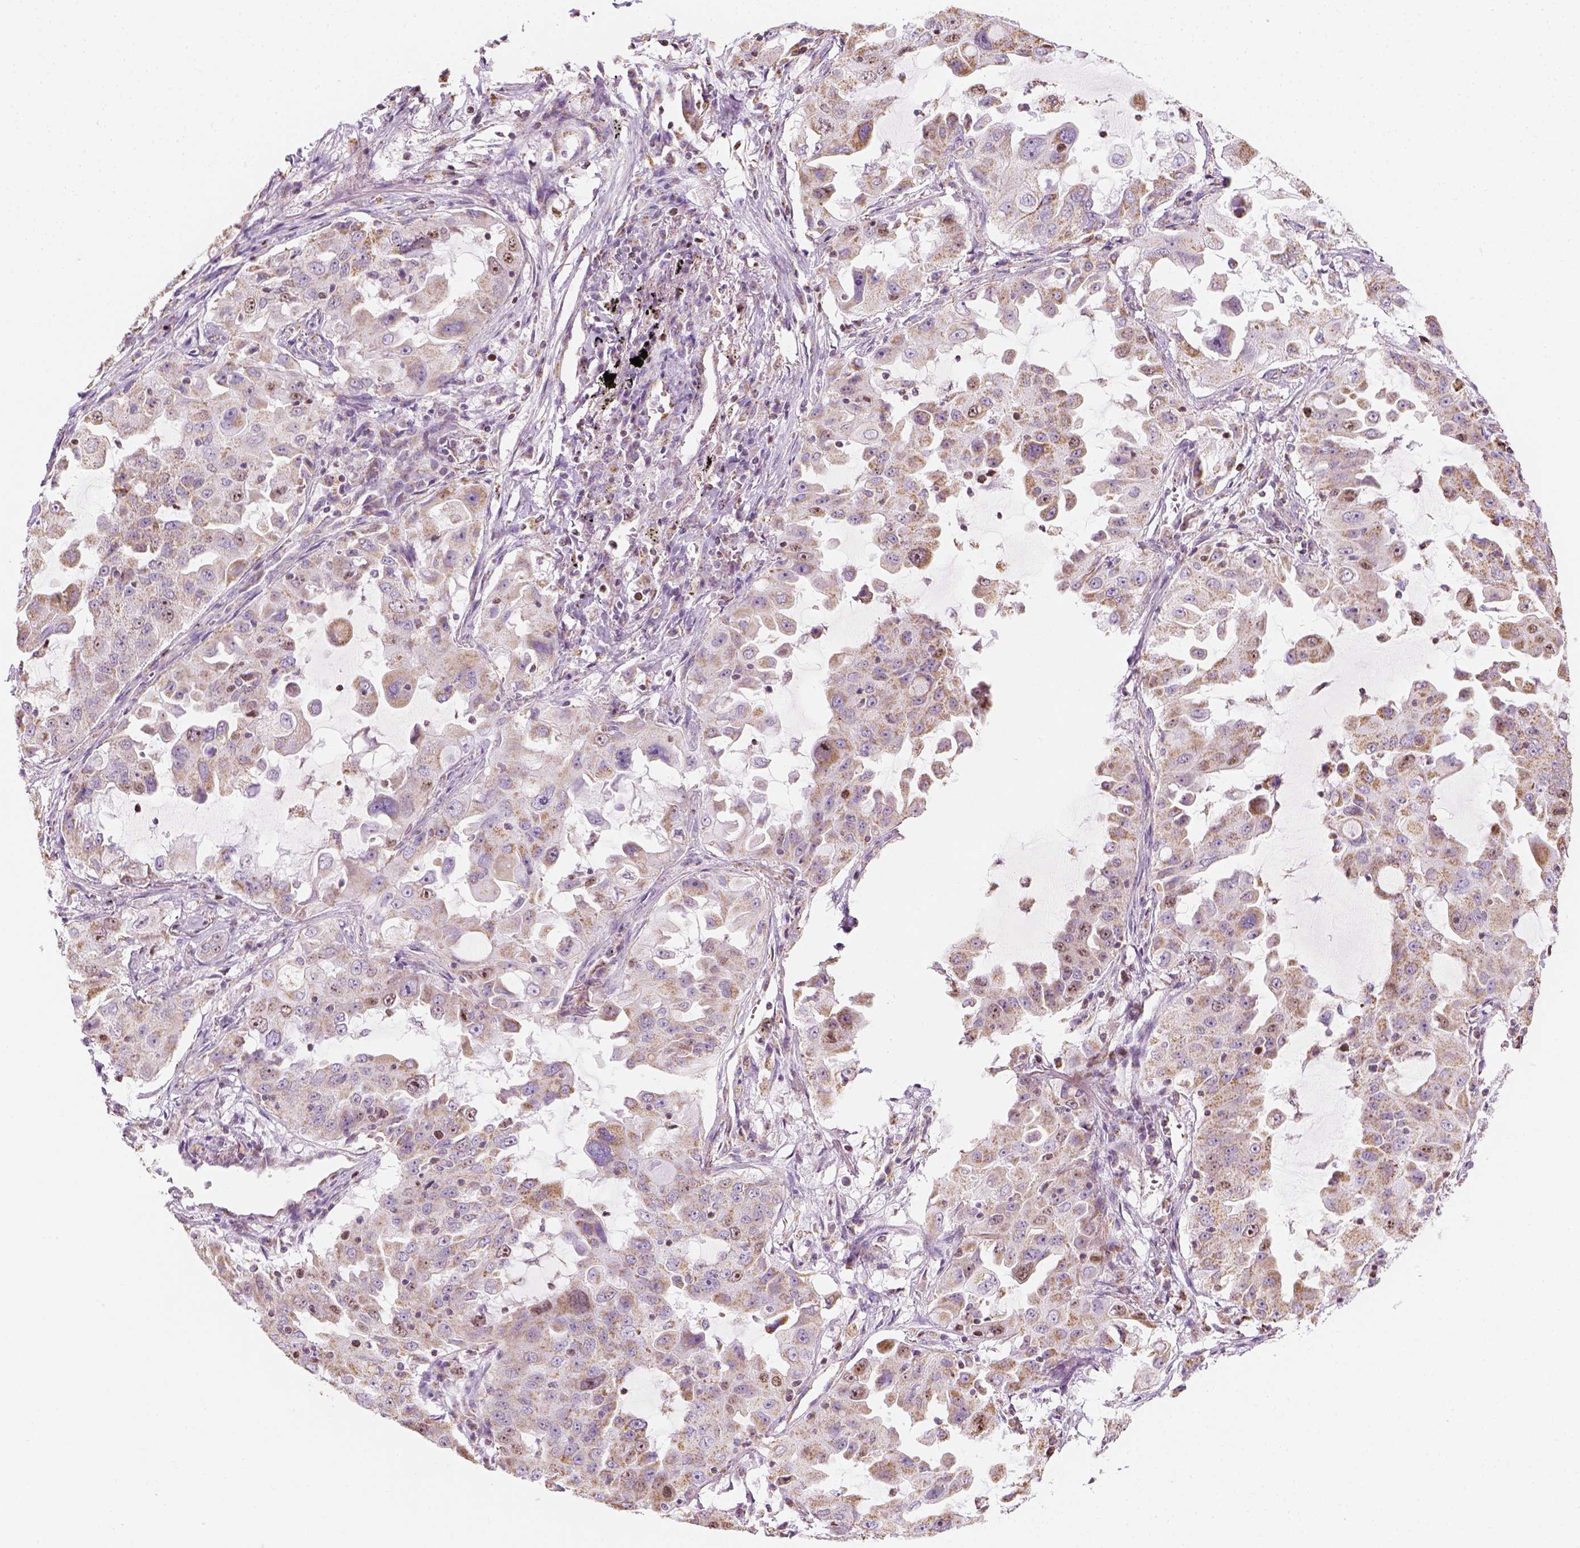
{"staining": {"intensity": "moderate", "quantity": ">75%", "location": "cytoplasmic/membranous"}, "tissue": "lung cancer", "cell_type": "Tumor cells", "image_type": "cancer", "snomed": [{"axis": "morphology", "description": "Adenocarcinoma, NOS"}, {"axis": "topography", "description": "Lung"}], "caption": "Lung cancer (adenocarcinoma) tissue demonstrates moderate cytoplasmic/membranous staining in about >75% of tumor cells", "gene": "LCA5", "patient": {"sex": "female", "age": 61}}